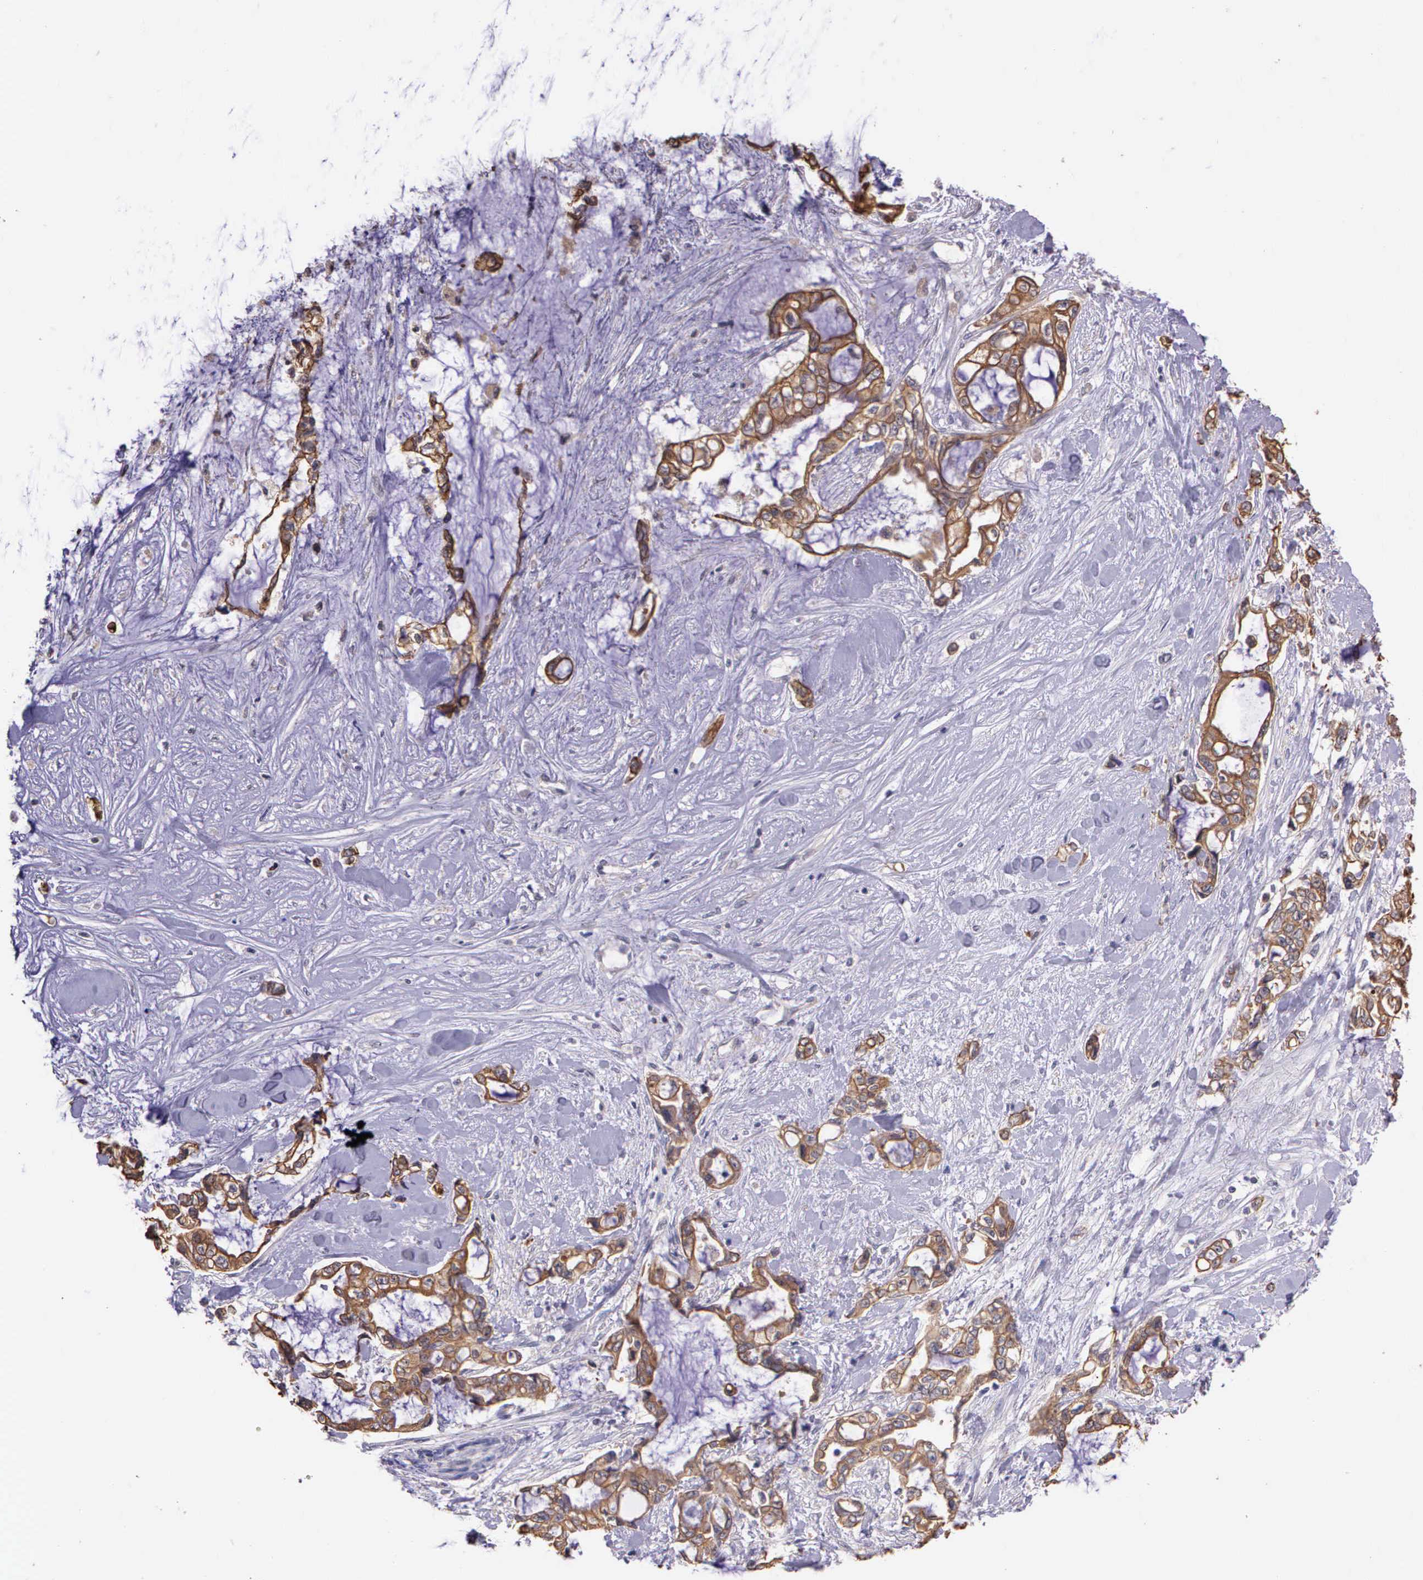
{"staining": {"intensity": "weak", "quantity": ">75%", "location": "cytoplasmic/membranous"}, "tissue": "pancreatic cancer", "cell_type": "Tumor cells", "image_type": "cancer", "snomed": [{"axis": "morphology", "description": "Adenocarcinoma, NOS"}, {"axis": "topography", "description": "Pancreas"}], "caption": "Brown immunohistochemical staining in pancreatic adenocarcinoma displays weak cytoplasmic/membranous staining in approximately >75% of tumor cells.", "gene": "IGBP1", "patient": {"sex": "female", "age": 70}}